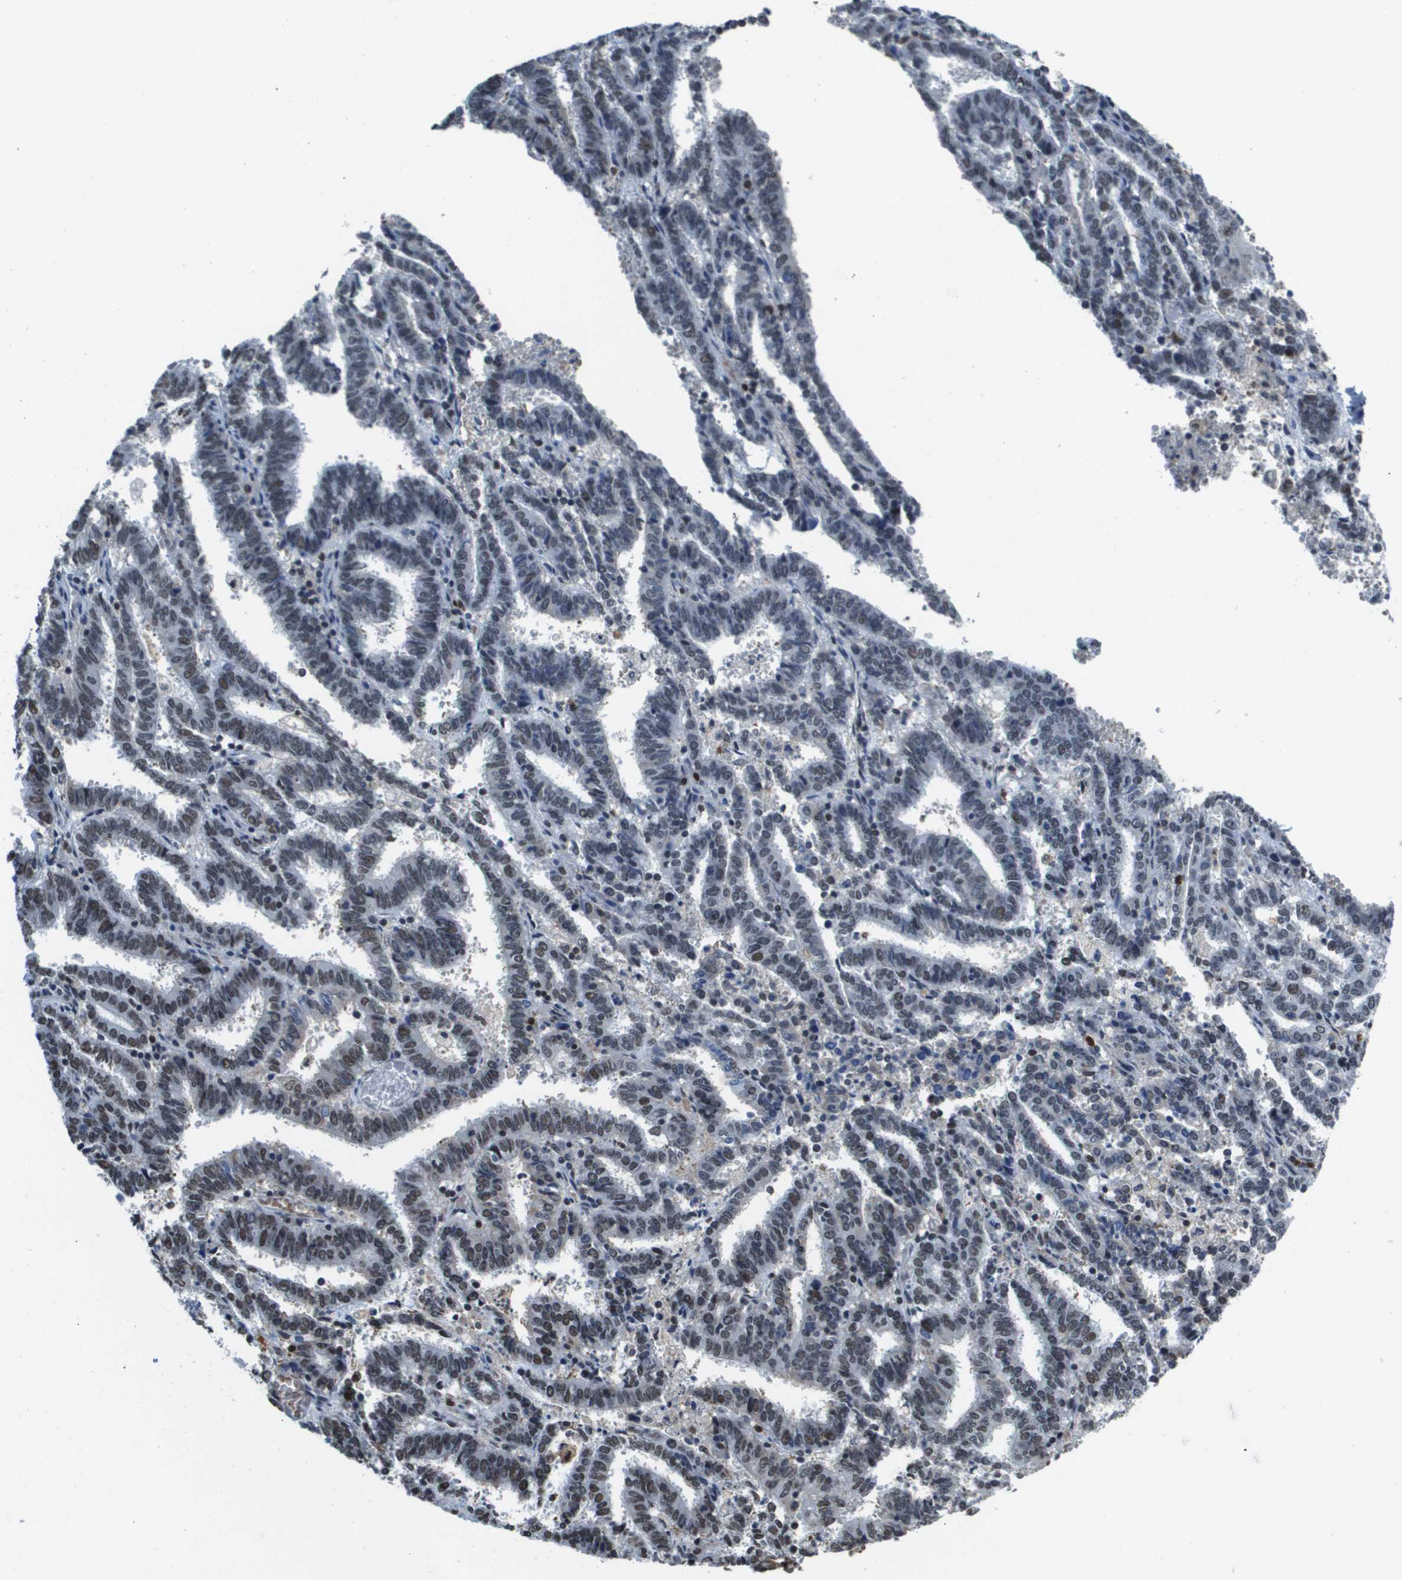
{"staining": {"intensity": "weak", "quantity": "25%-75%", "location": "nuclear"}, "tissue": "endometrial cancer", "cell_type": "Tumor cells", "image_type": "cancer", "snomed": [{"axis": "morphology", "description": "Adenocarcinoma, NOS"}, {"axis": "topography", "description": "Uterus"}], "caption": "This histopathology image displays IHC staining of human adenocarcinoma (endometrial), with low weak nuclear staining in about 25%-75% of tumor cells.", "gene": "EP400", "patient": {"sex": "female", "age": 83}}